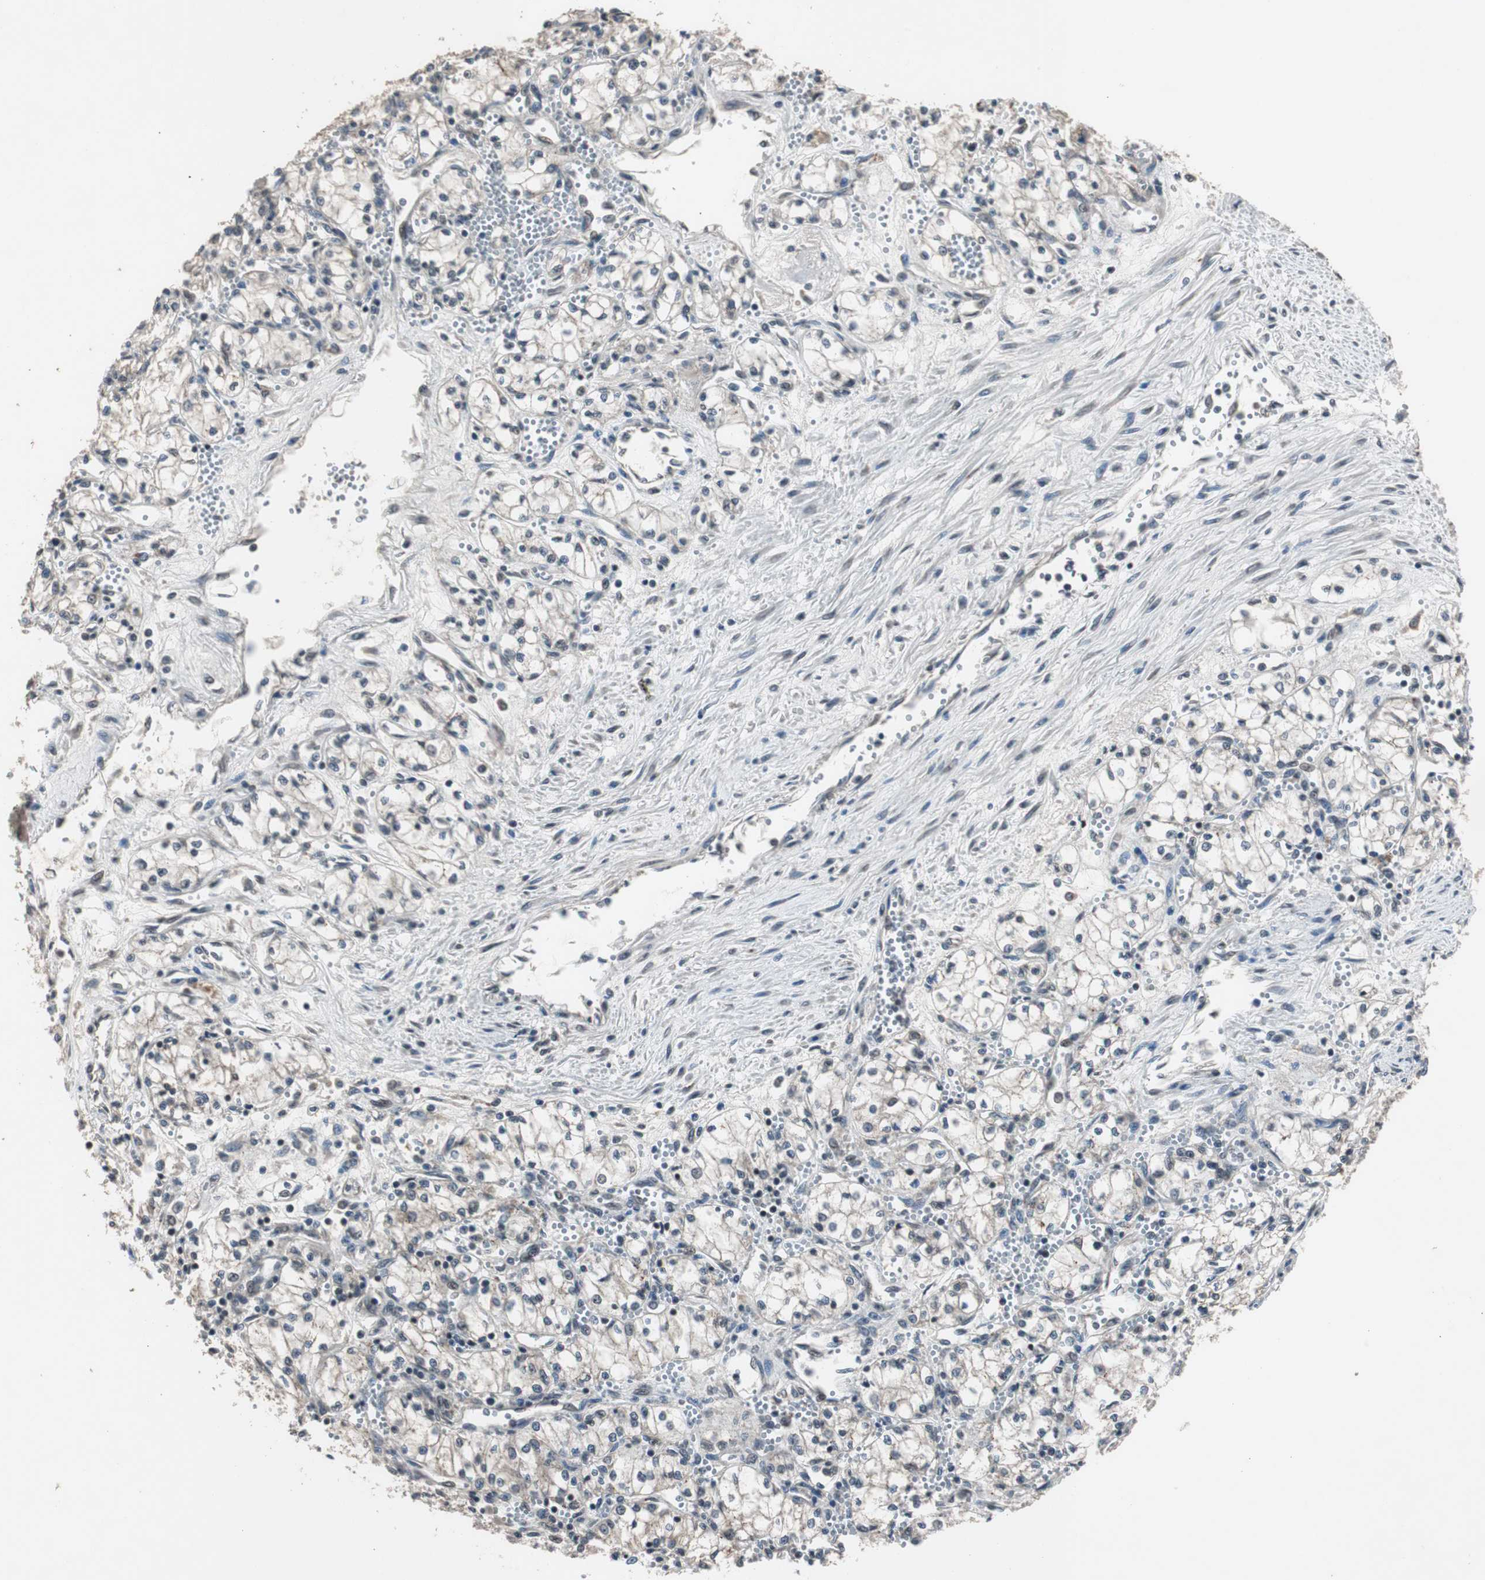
{"staining": {"intensity": "negative", "quantity": "none", "location": "none"}, "tissue": "renal cancer", "cell_type": "Tumor cells", "image_type": "cancer", "snomed": [{"axis": "morphology", "description": "Normal tissue, NOS"}, {"axis": "morphology", "description": "Adenocarcinoma, NOS"}, {"axis": "topography", "description": "Kidney"}], "caption": "Renal cancer (adenocarcinoma) was stained to show a protein in brown. There is no significant positivity in tumor cells.", "gene": "BOLA1", "patient": {"sex": "male", "age": 59}}